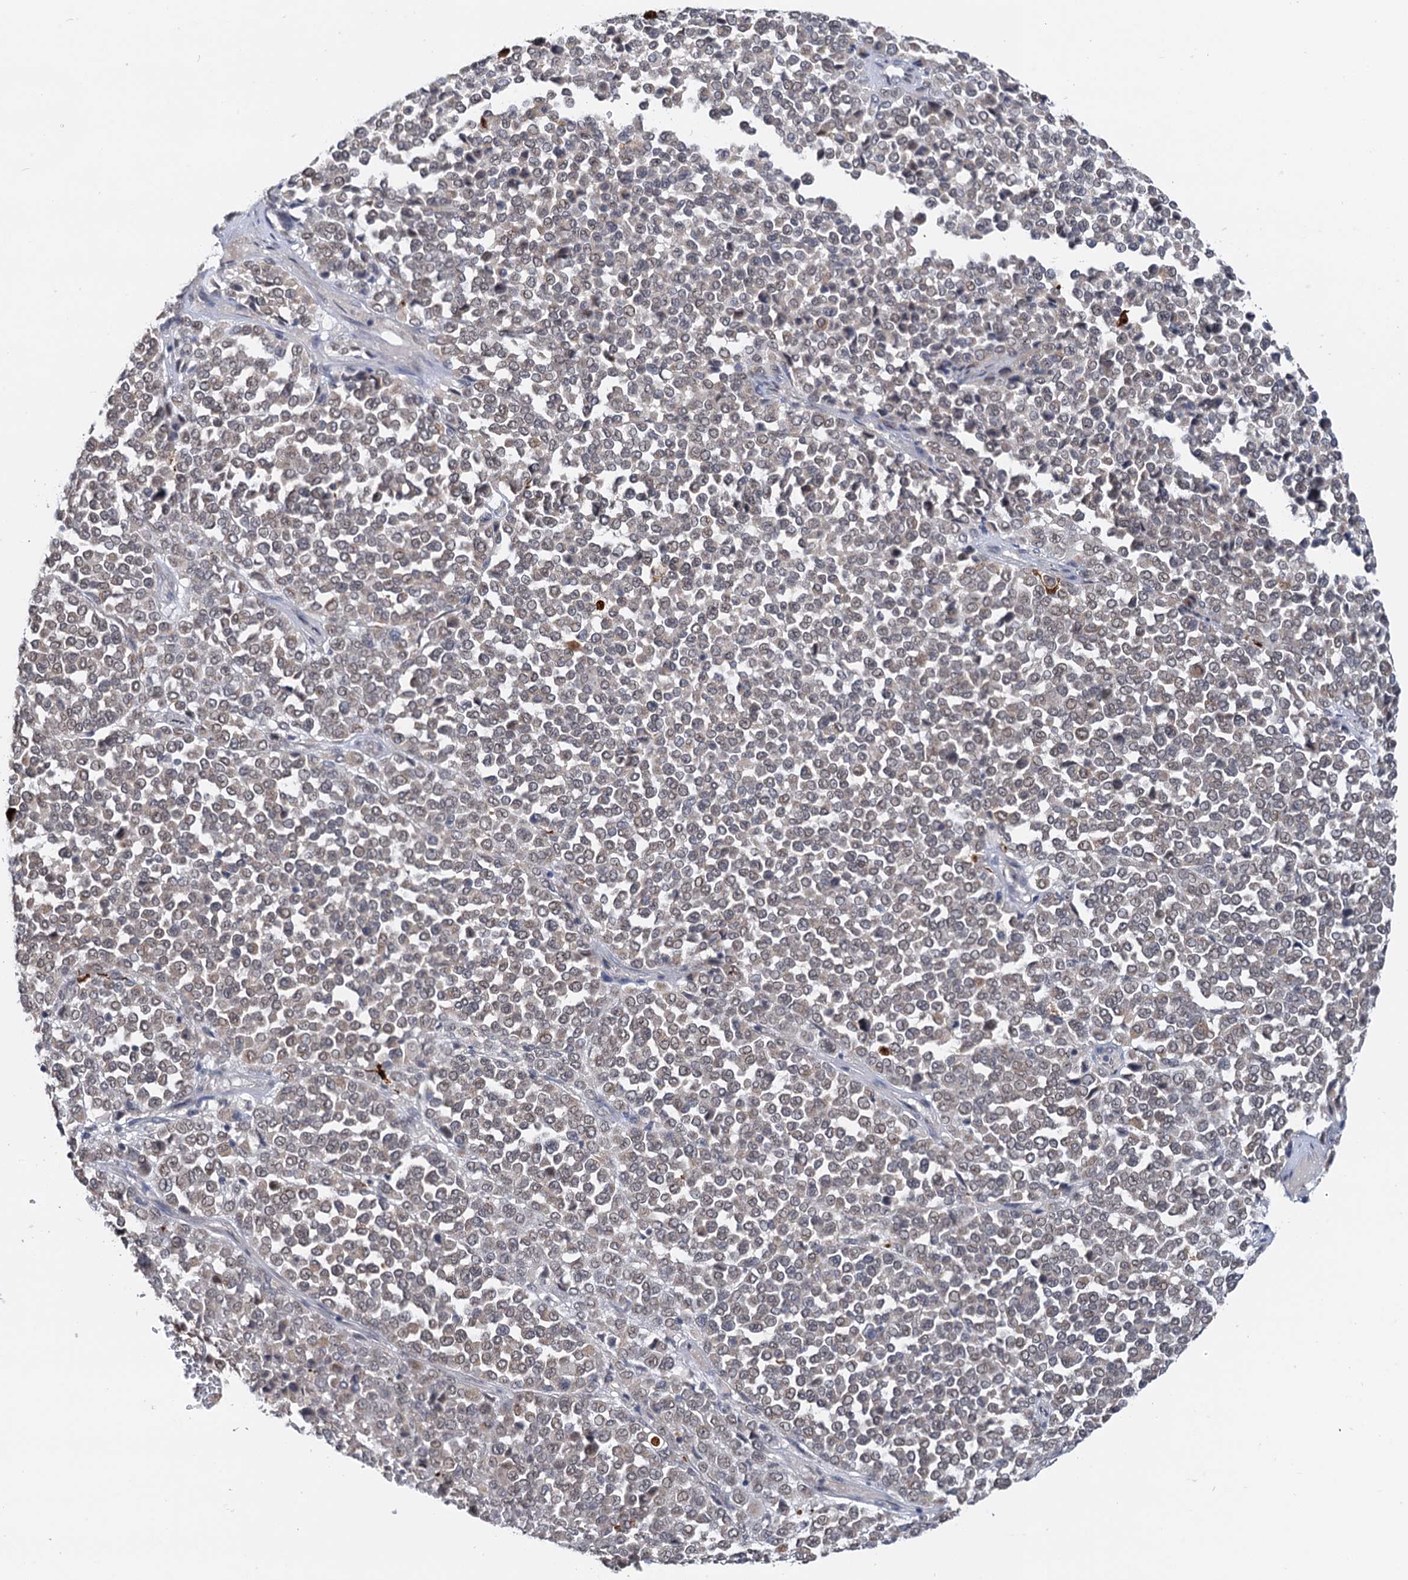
{"staining": {"intensity": "weak", "quantity": ">75%", "location": "nuclear"}, "tissue": "melanoma", "cell_type": "Tumor cells", "image_type": "cancer", "snomed": [{"axis": "morphology", "description": "Malignant melanoma, Metastatic site"}, {"axis": "topography", "description": "Pancreas"}], "caption": "Melanoma stained with a brown dye demonstrates weak nuclear positive expression in about >75% of tumor cells.", "gene": "NAT10", "patient": {"sex": "female", "age": 30}}